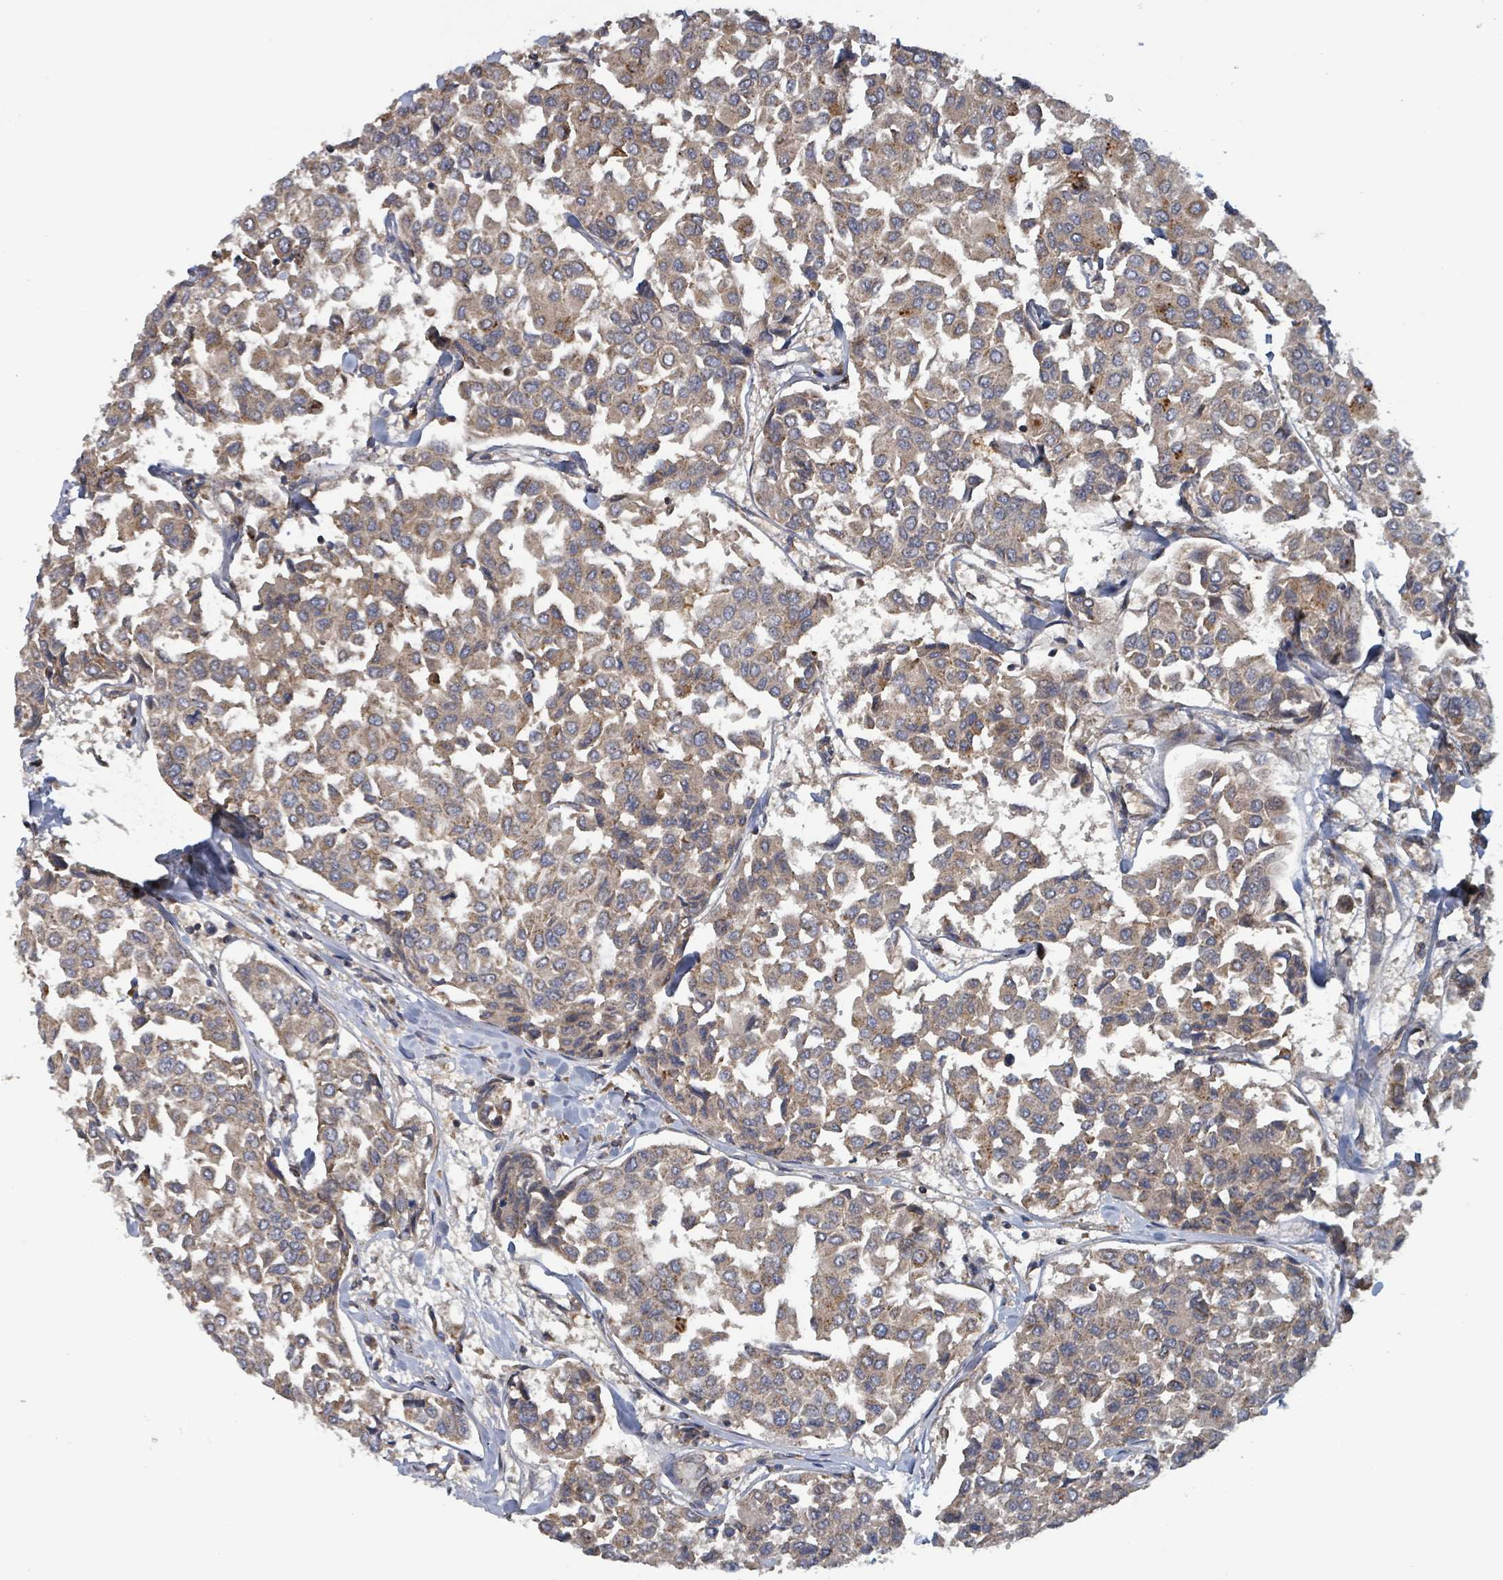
{"staining": {"intensity": "weak", "quantity": ">75%", "location": "cytoplasmic/membranous"}, "tissue": "breast cancer", "cell_type": "Tumor cells", "image_type": "cancer", "snomed": [{"axis": "morphology", "description": "Duct carcinoma"}, {"axis": "topography", "description": "Breast"}], "caption": "An IHC photomicrograph of neoplastic tissue is shown. Protein staining in brown shows weak cytoplasmic/membranous positivity in breast cancer within tumor cells.", "gene": "HIVEP1", "patient": {"sex": "female", "age": 55}}